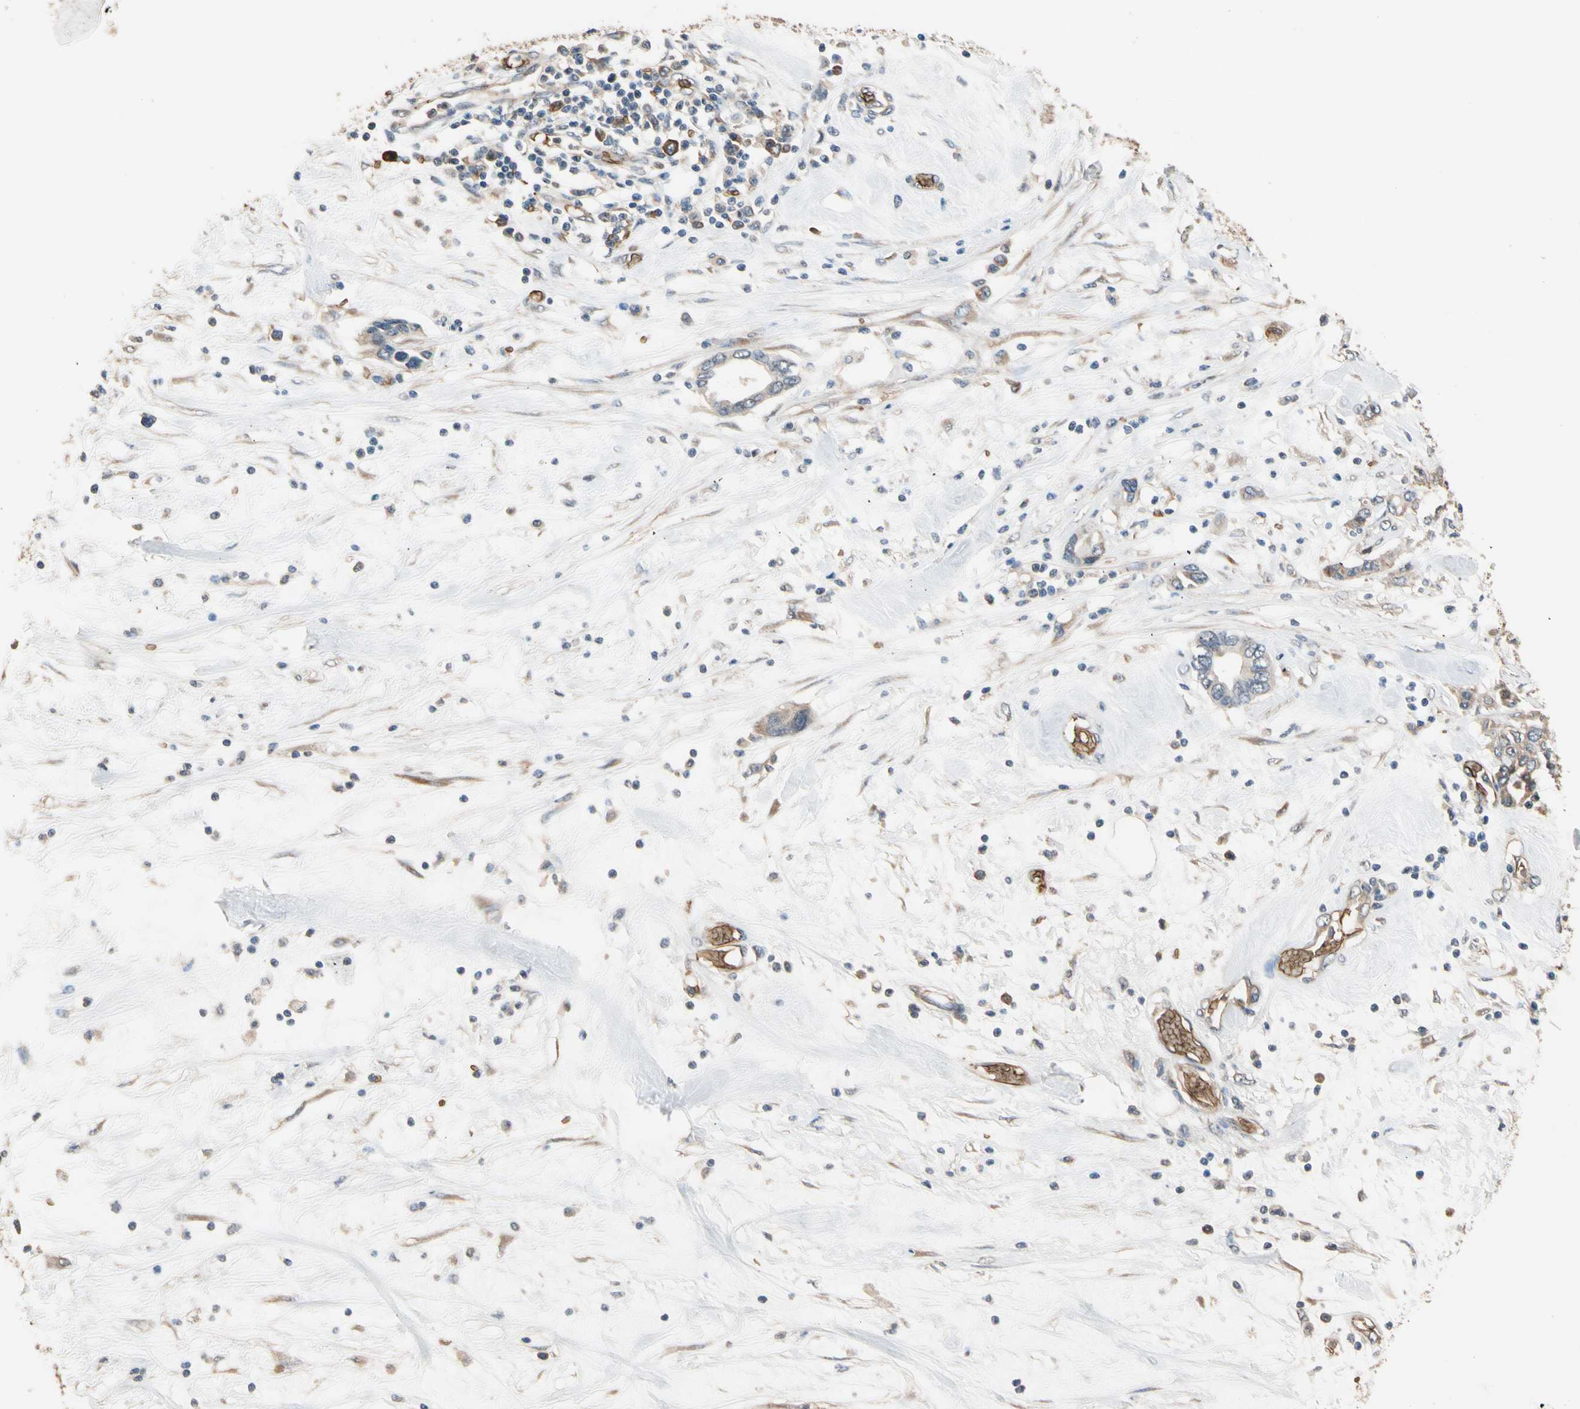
{"staining": {"intensity": "moderate", "quantity": ">75%", "location": "cytoplasmic/membranous"}, "tissue": "pancreatic cancer", "cell_type": "Tumor cells", "image_type": "cancer", "snomed": [{"axis": "morphology", "description": "Adenocarcinoma, NOS"}, {"axis": "topography", "description": "Pancreas"}], "caption": "This histopathology image exhibits pancreatic cancer stained with IHC to label a protein in brown. The cytoplasmic/membranous of tumor cells show moderate positivity for the protein. Nuclei are counter-stained blue.", "gene": "RIOK2", "patient": {"sex": "female", "age": 57}}